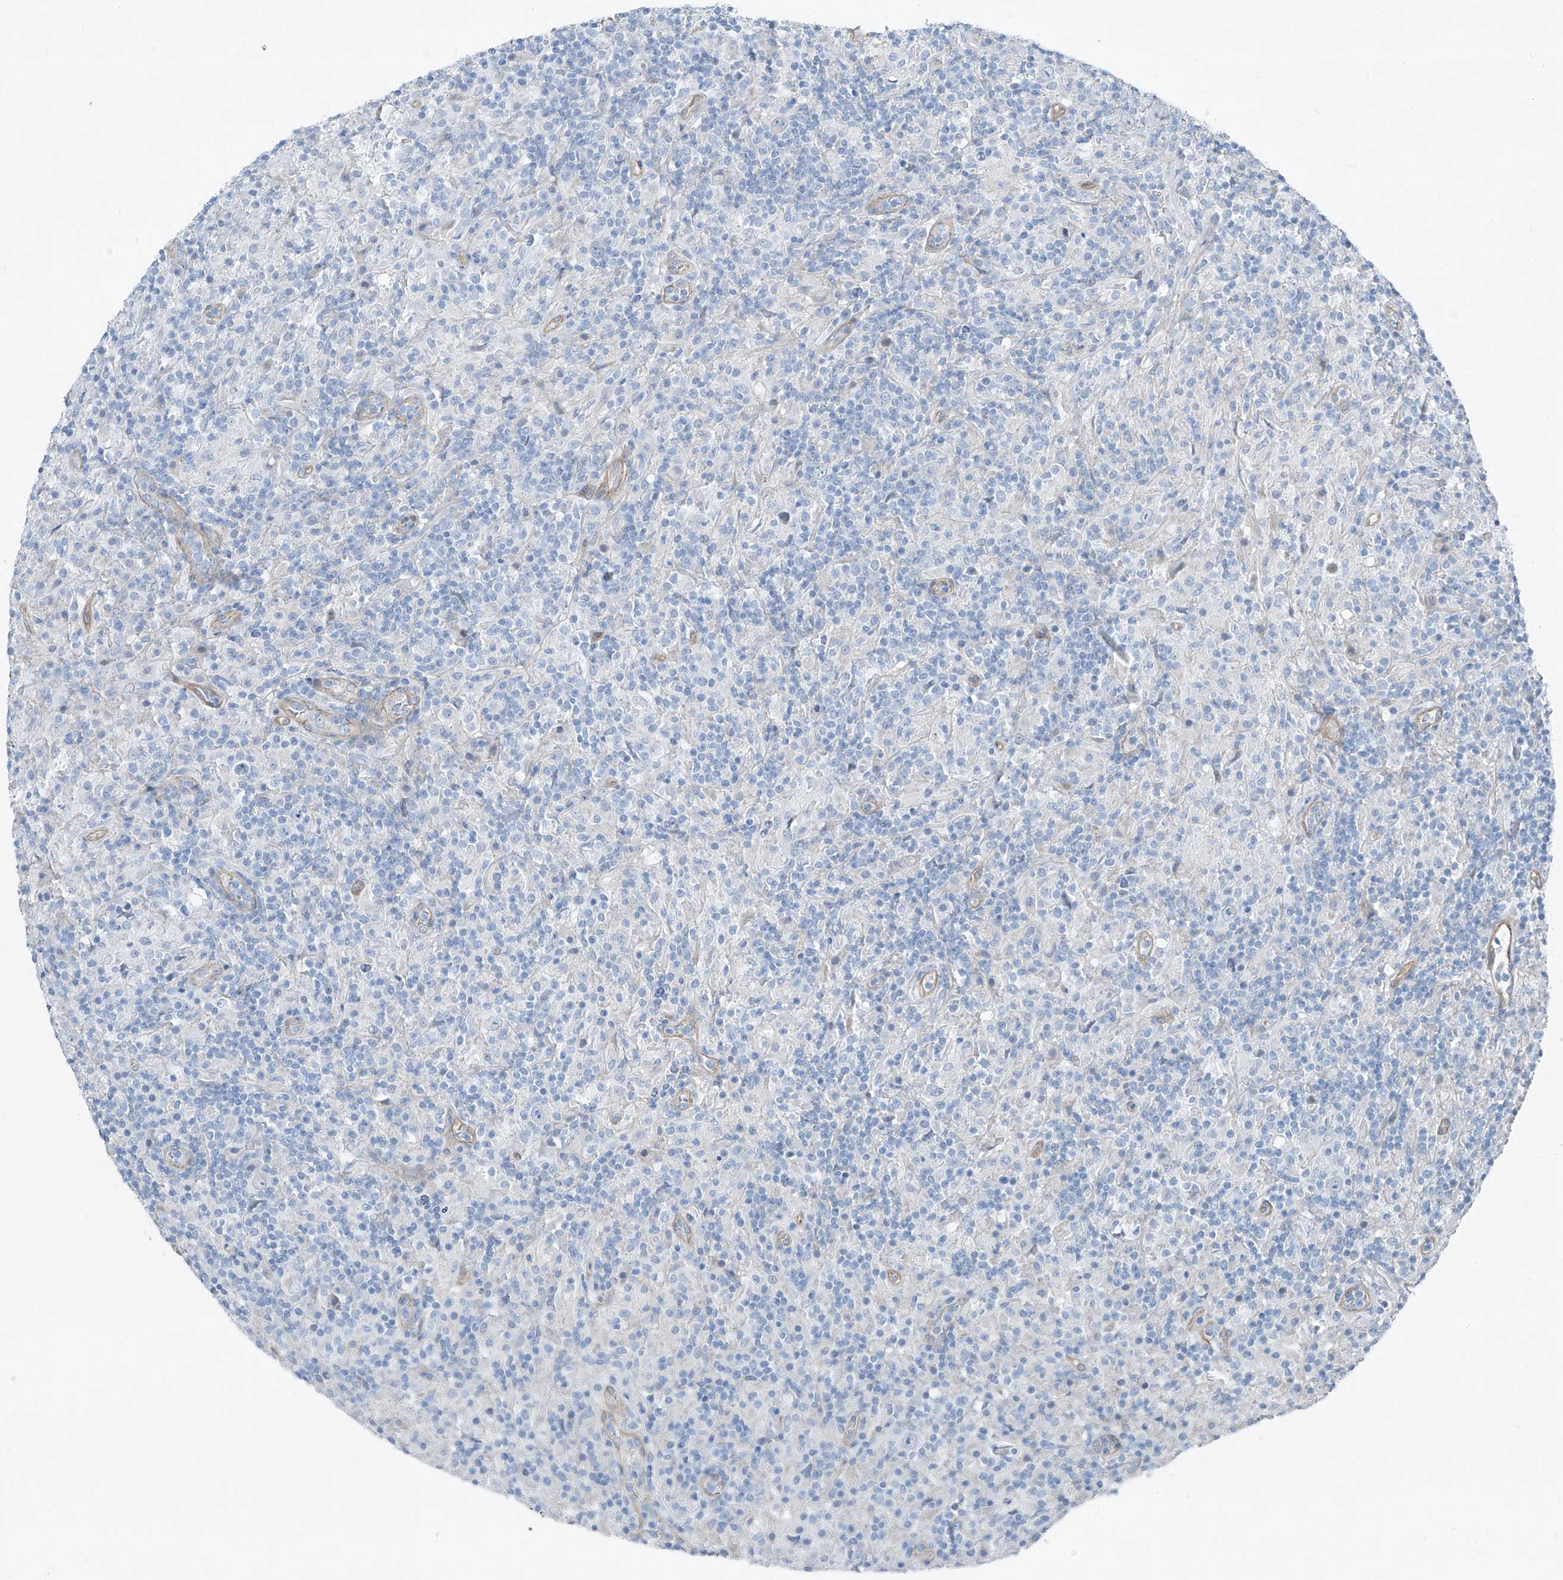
{"staining": {"intensity": "negative", "quantity": "none", "location": "none"}, "tissue": "lymphoma", "cell_type": "Tumor cells", "image_type": "cancer", "snomed": [{"axis": "morphology", "description": "Hodgkin's disease, NOS"}, {"axis": "topography", "description": "Lymph node"}], "caption": "Immunohistochemistry (IHC) of human Hodgkin's disease displays no positivity in tumor cells.", "gene": "TNS2", "patient": {"sex": "male", "age": 70}}